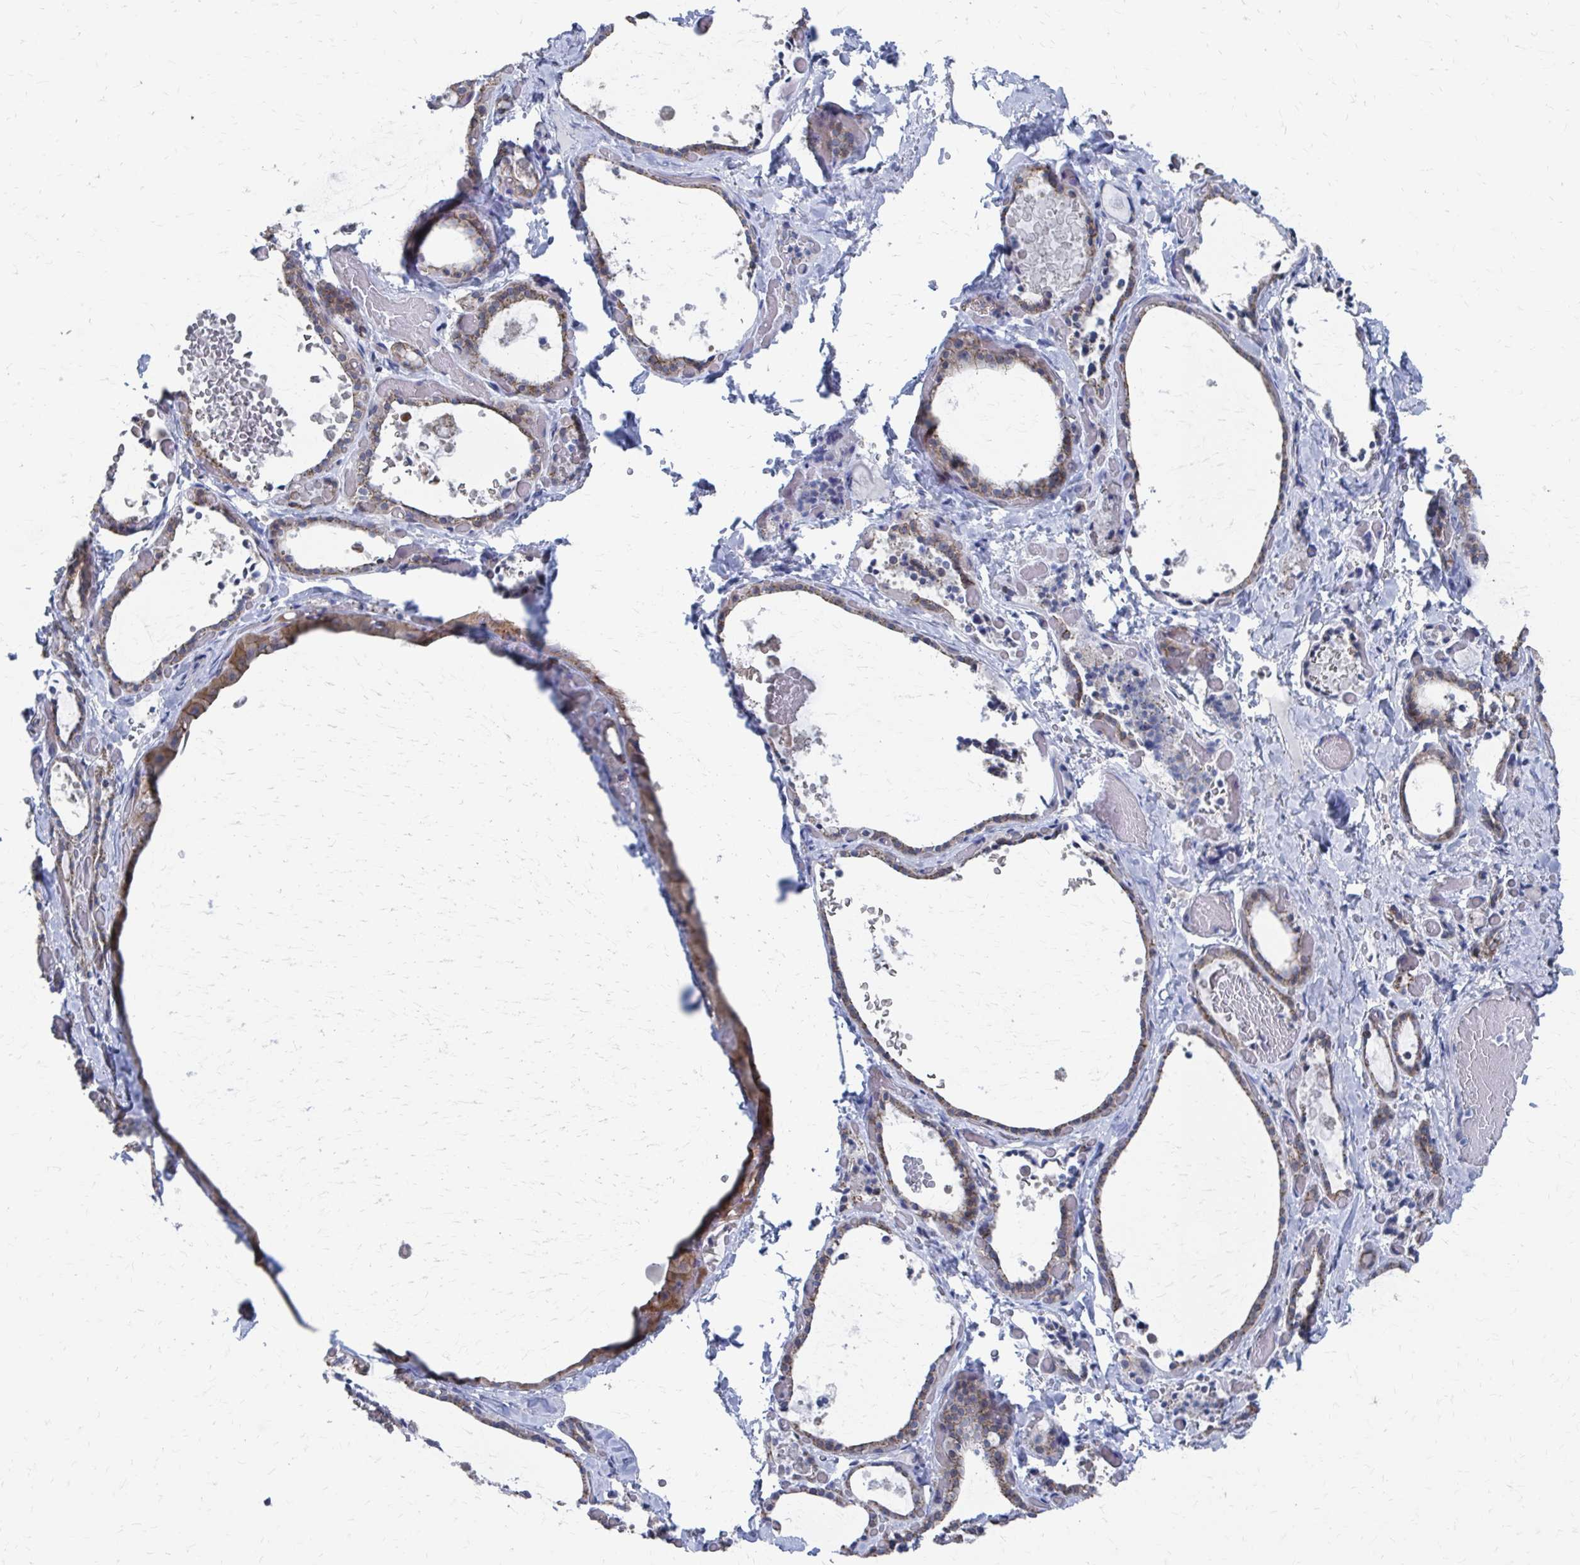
{"staining": {"intensity": "weak", "quantity": "25%-75%", "location": "cytoplasmic/membranous"}, "tissue": "thyroid gland", "cell_type": "Glandular cells", "image_type": "normal", "snomed": [{"axis": "morphology", "description": "Normal tissue, NOS"}, {"axis": "topography", "description": "Thyroid gland"}], "caption": "Thyroid gland stained with immunohistochemistry (IHC) reveals weak cytoplasmic/membranous positivity in approximately 25%-75% of glandular cells.", "gene": "PLEKHG7", "patient": {"sex": "female", "age": 56}}